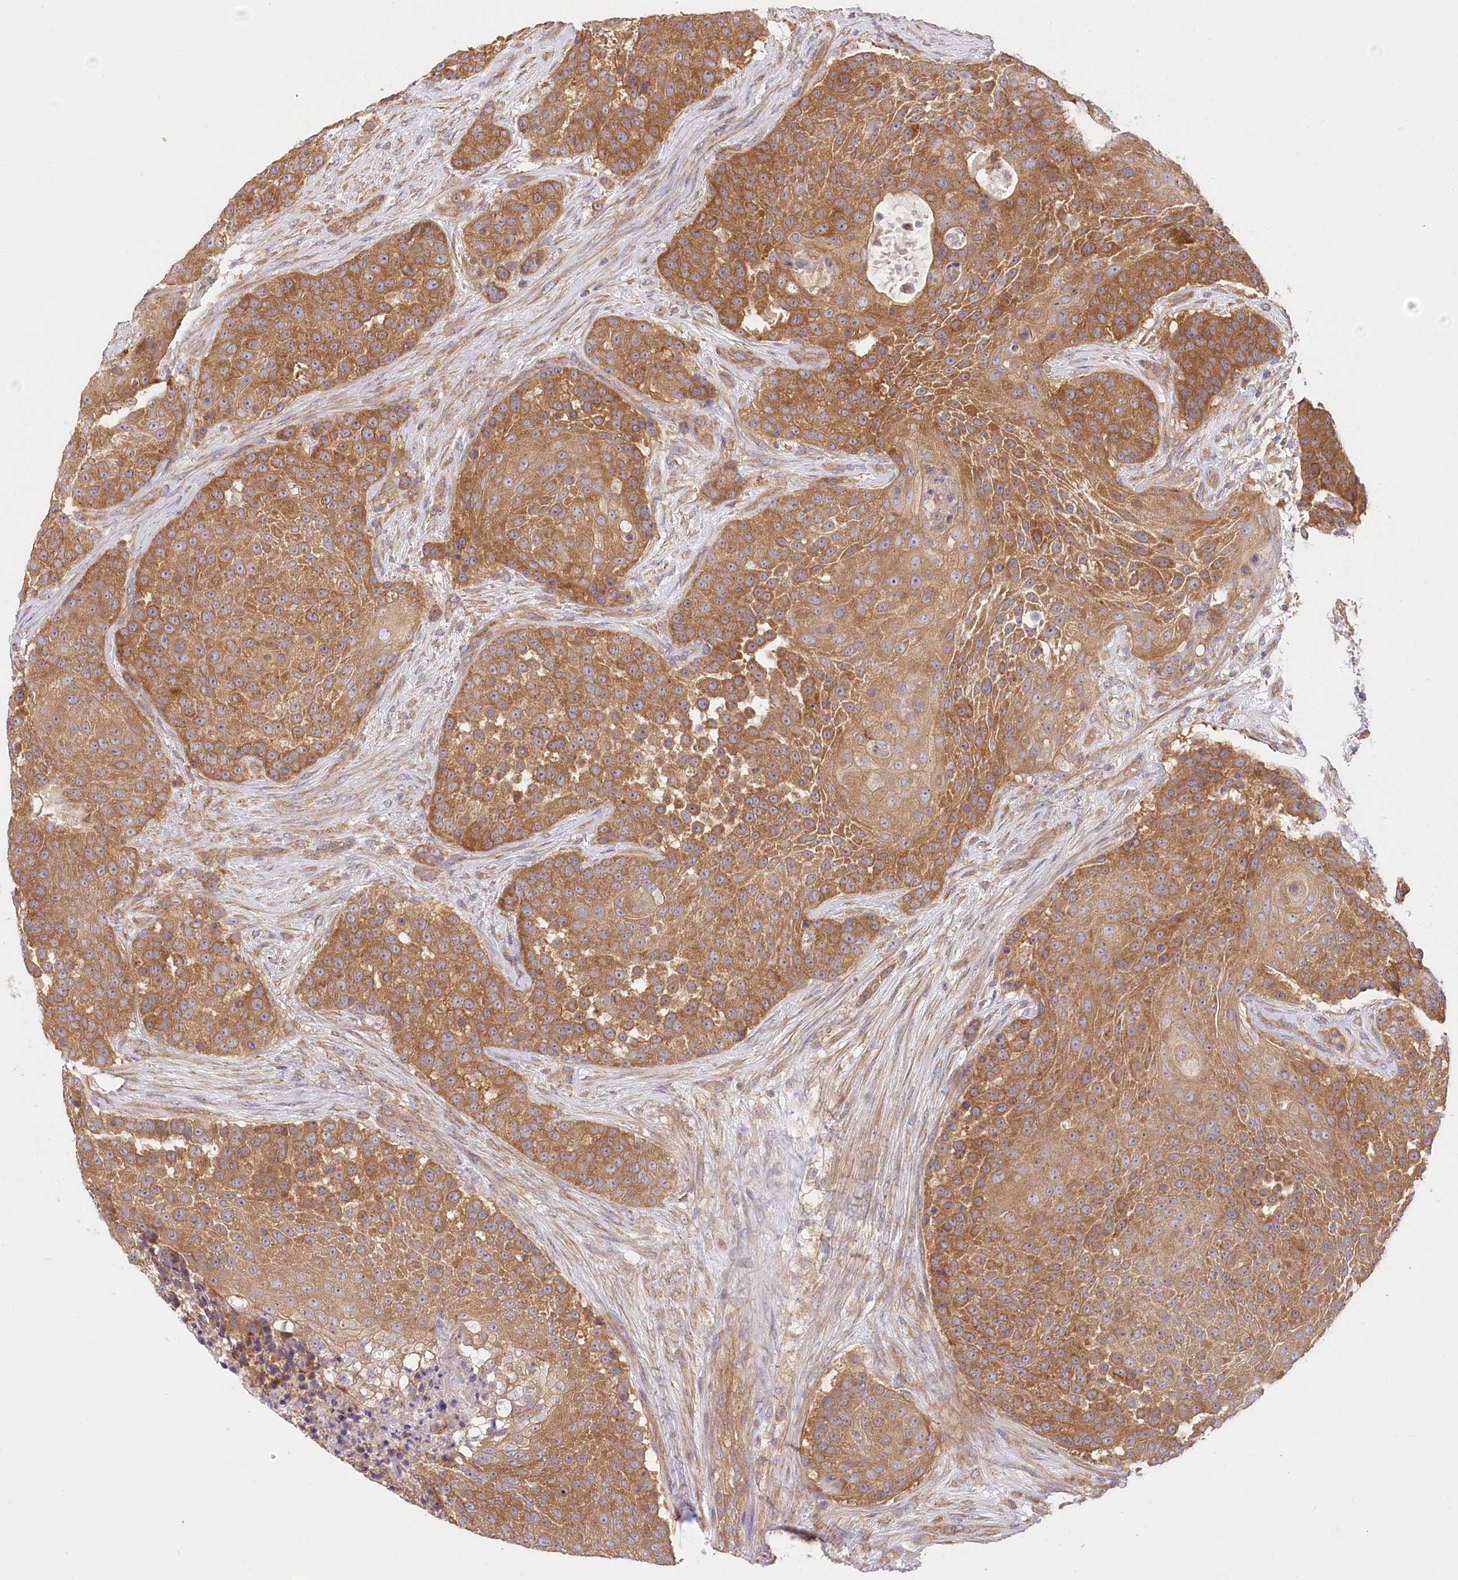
{"staining": {"intensity": "strong", "quantity": ">75%", "location": "cytoplasmic/membranous"}, "tissue": "urothelial cancer", "cell_type": "Tumor cells", "image_type": "cancer", "snomed": [{"axis": "morphology", "description": "Urothelial carcinoma, High grade"}, {"axis": "topography", "description": "Urinary bladder"}], "caption": "Urothelial cancer stained with a brown dye reveals strong cytoplasmic/membranous positive expression in approximately >75% of tumor cells.", "gene": "UMPS", "patient": {"sex": "female", "age": 63}}